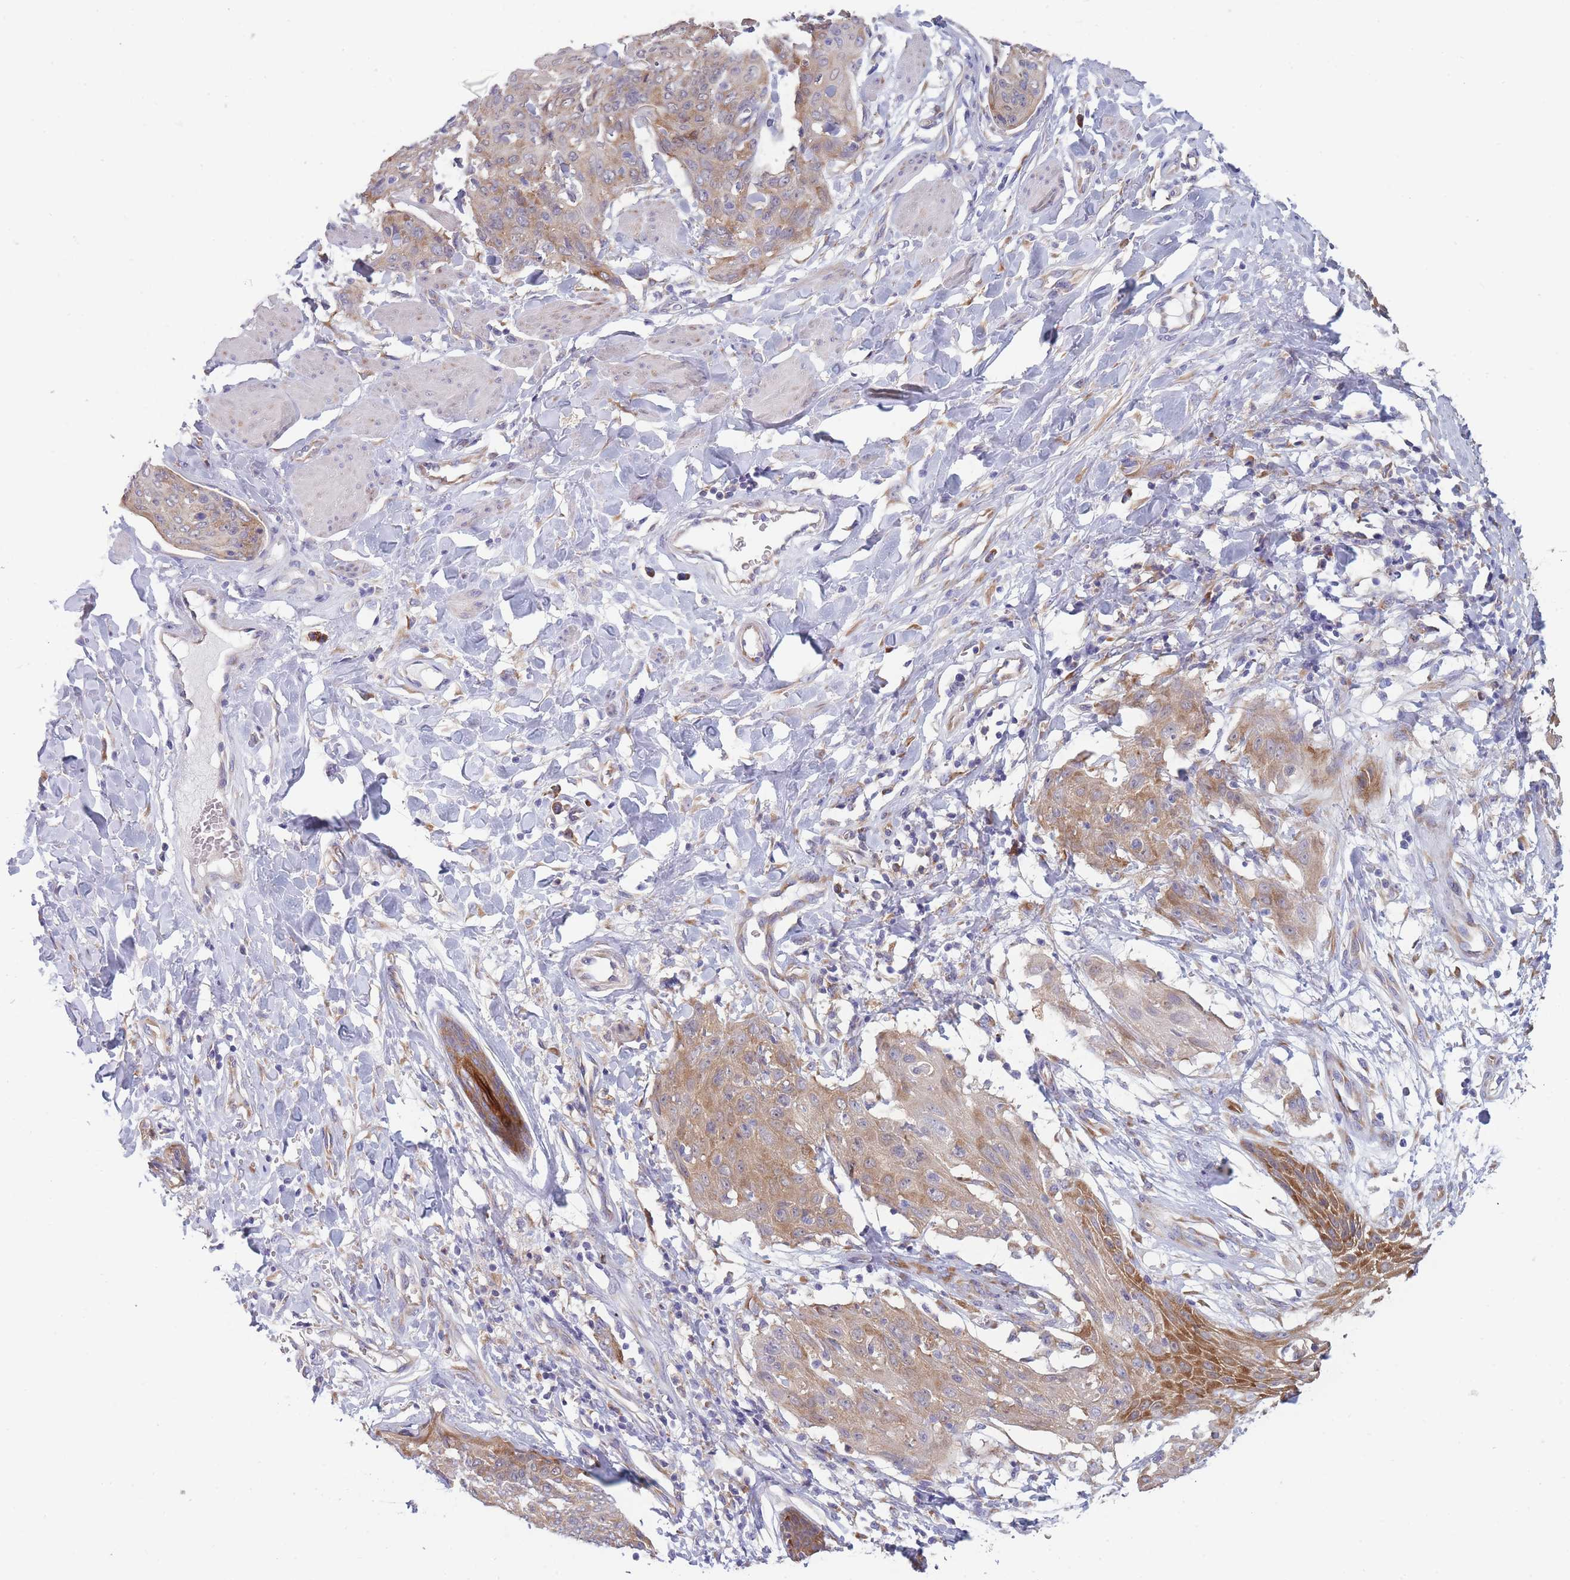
{"staining": {"intensity": "moderate", "quantity": ">75%", "location": "cytoplasmic/membranous"}, "tissue": "skin cancer", "cell_type": "Tumor cells", "image_type": "cancer", "snomed": [{"axis": "morphology", "description": "Squamous cell carcinoma, NOS"}, {"axis": "topography", "description": "Skin"}, {"axis": "topography", "description": "Vulva"}], "caption": "Protein expression by IHC reveals moderate cytoplasmic/membranous staining in approximately >75% of tumor cells in squamous cell carcinoma (skin).", "gene": "NDUFAF6", "patient": {"sex": "female", "age": 85}}